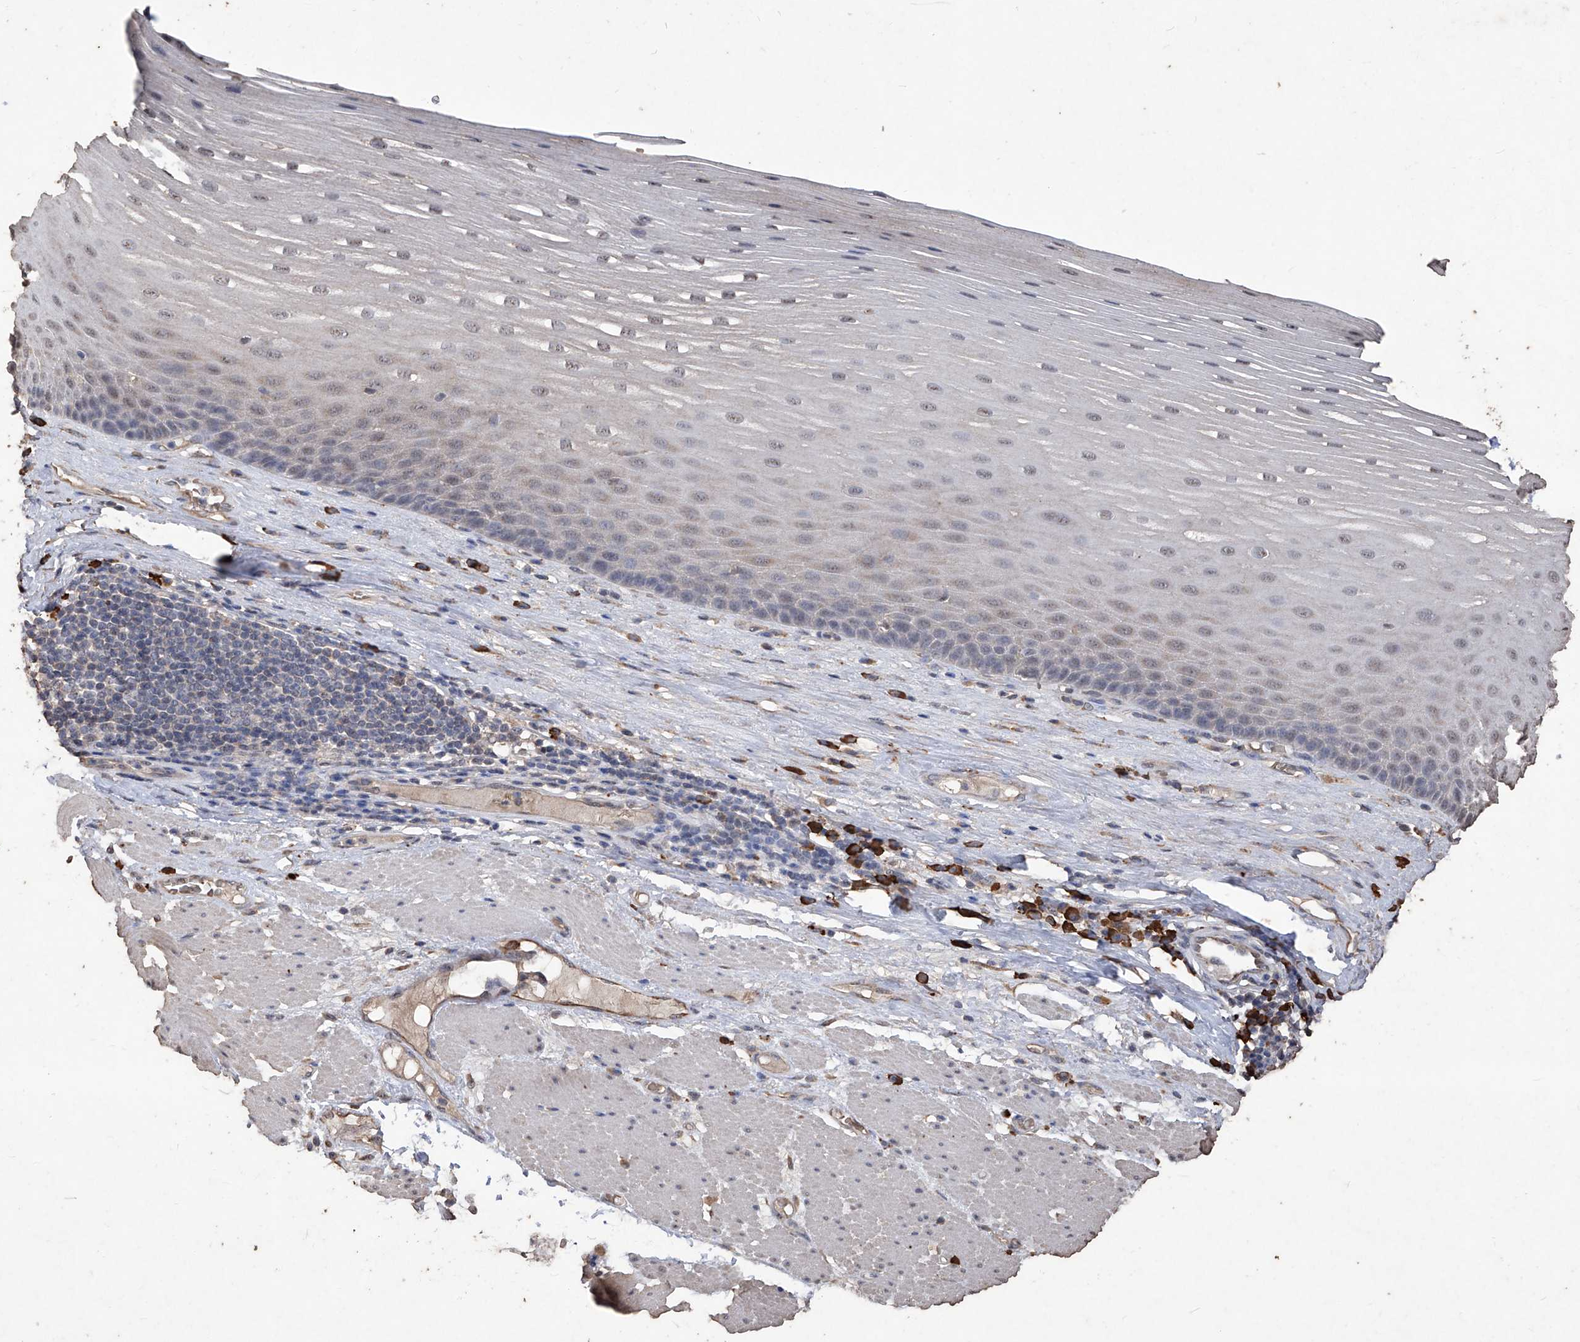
{"staining": {"intensity": "weak", "quantity": "<25%", "location": "nuclear"}, "tissue": "esophagus", "cell_type": "Squamous epithelial cells", "image_type": "normal", "snomed": [{"axis": "morphology", "description": "Normal tissue, NOS"}, {"axis": "topography", "description": "Esophagus"}], "caption": "Unremarkable esophagus was stained to show a protein in brown. There is no significant staining in squamous epithelial cells. (DAB immunohistochemistry (IHC) with hematoxylin counter stain).", "gene": "EML1", "patient": {"sex": "male", "age": 62}}